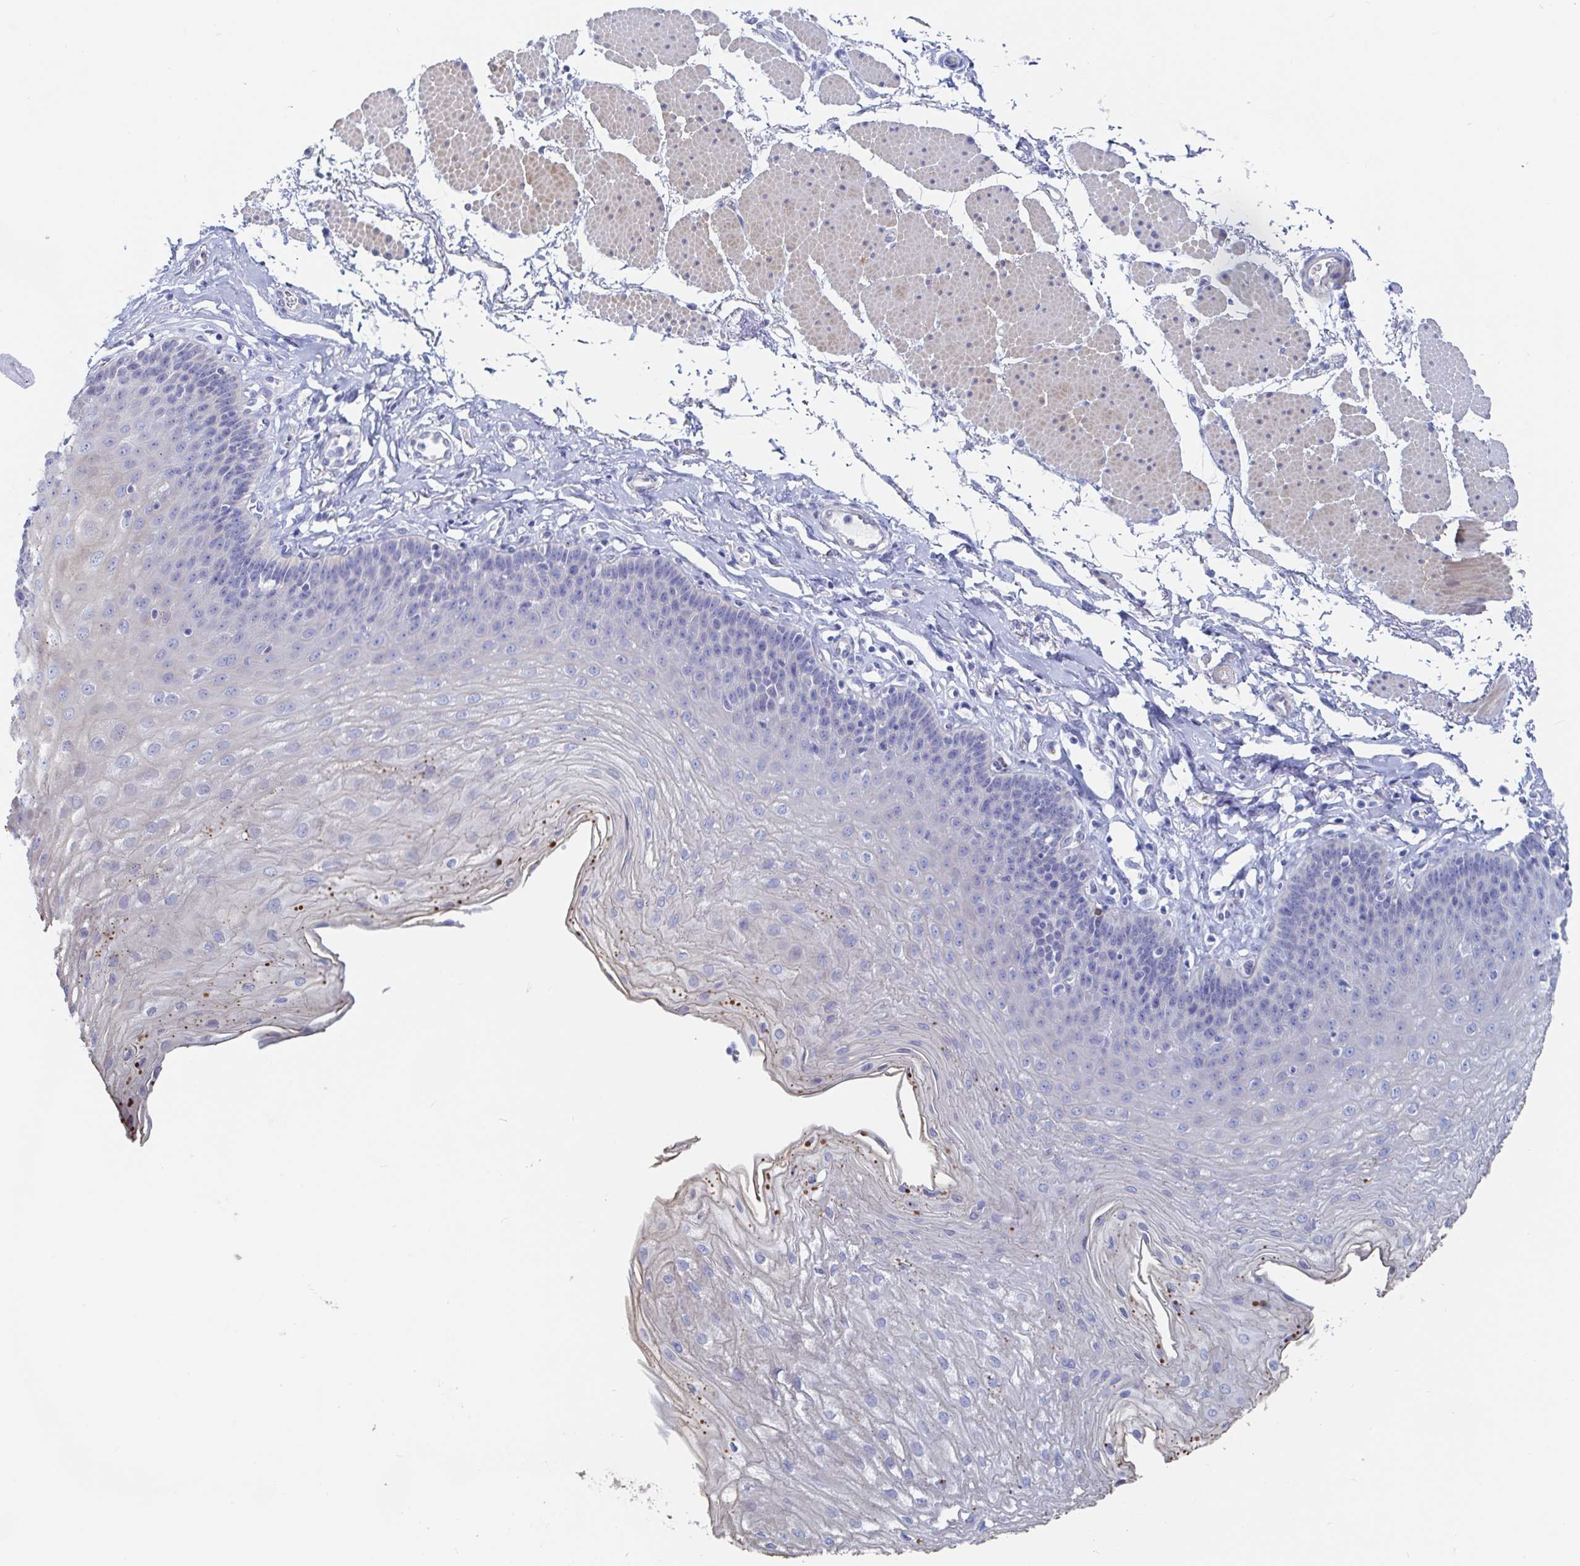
{"staining": {"intensity": "weak", "quantity": "<25%", "location": "cytoplasmic/membranous"}, "tissue": "esophagus", "cell_type": "Squamous epithelial cells", "image_type": "normal", "snomed": [{"axis": "morphology", "description": "Normal tissue, NOS"}, {"axis": "topography", "description": "Esophagus"}], "caption": "There is no significant positivity in squamous epithelial cells of esophagus. The staining was performed using DAB to visualize the protein expression in brown, while the nuclei were stained in blue with hematoxylin (Magnification: 20x).", "gene": "PACSIN1", "patient": {"sex": "female", "age": 81}}